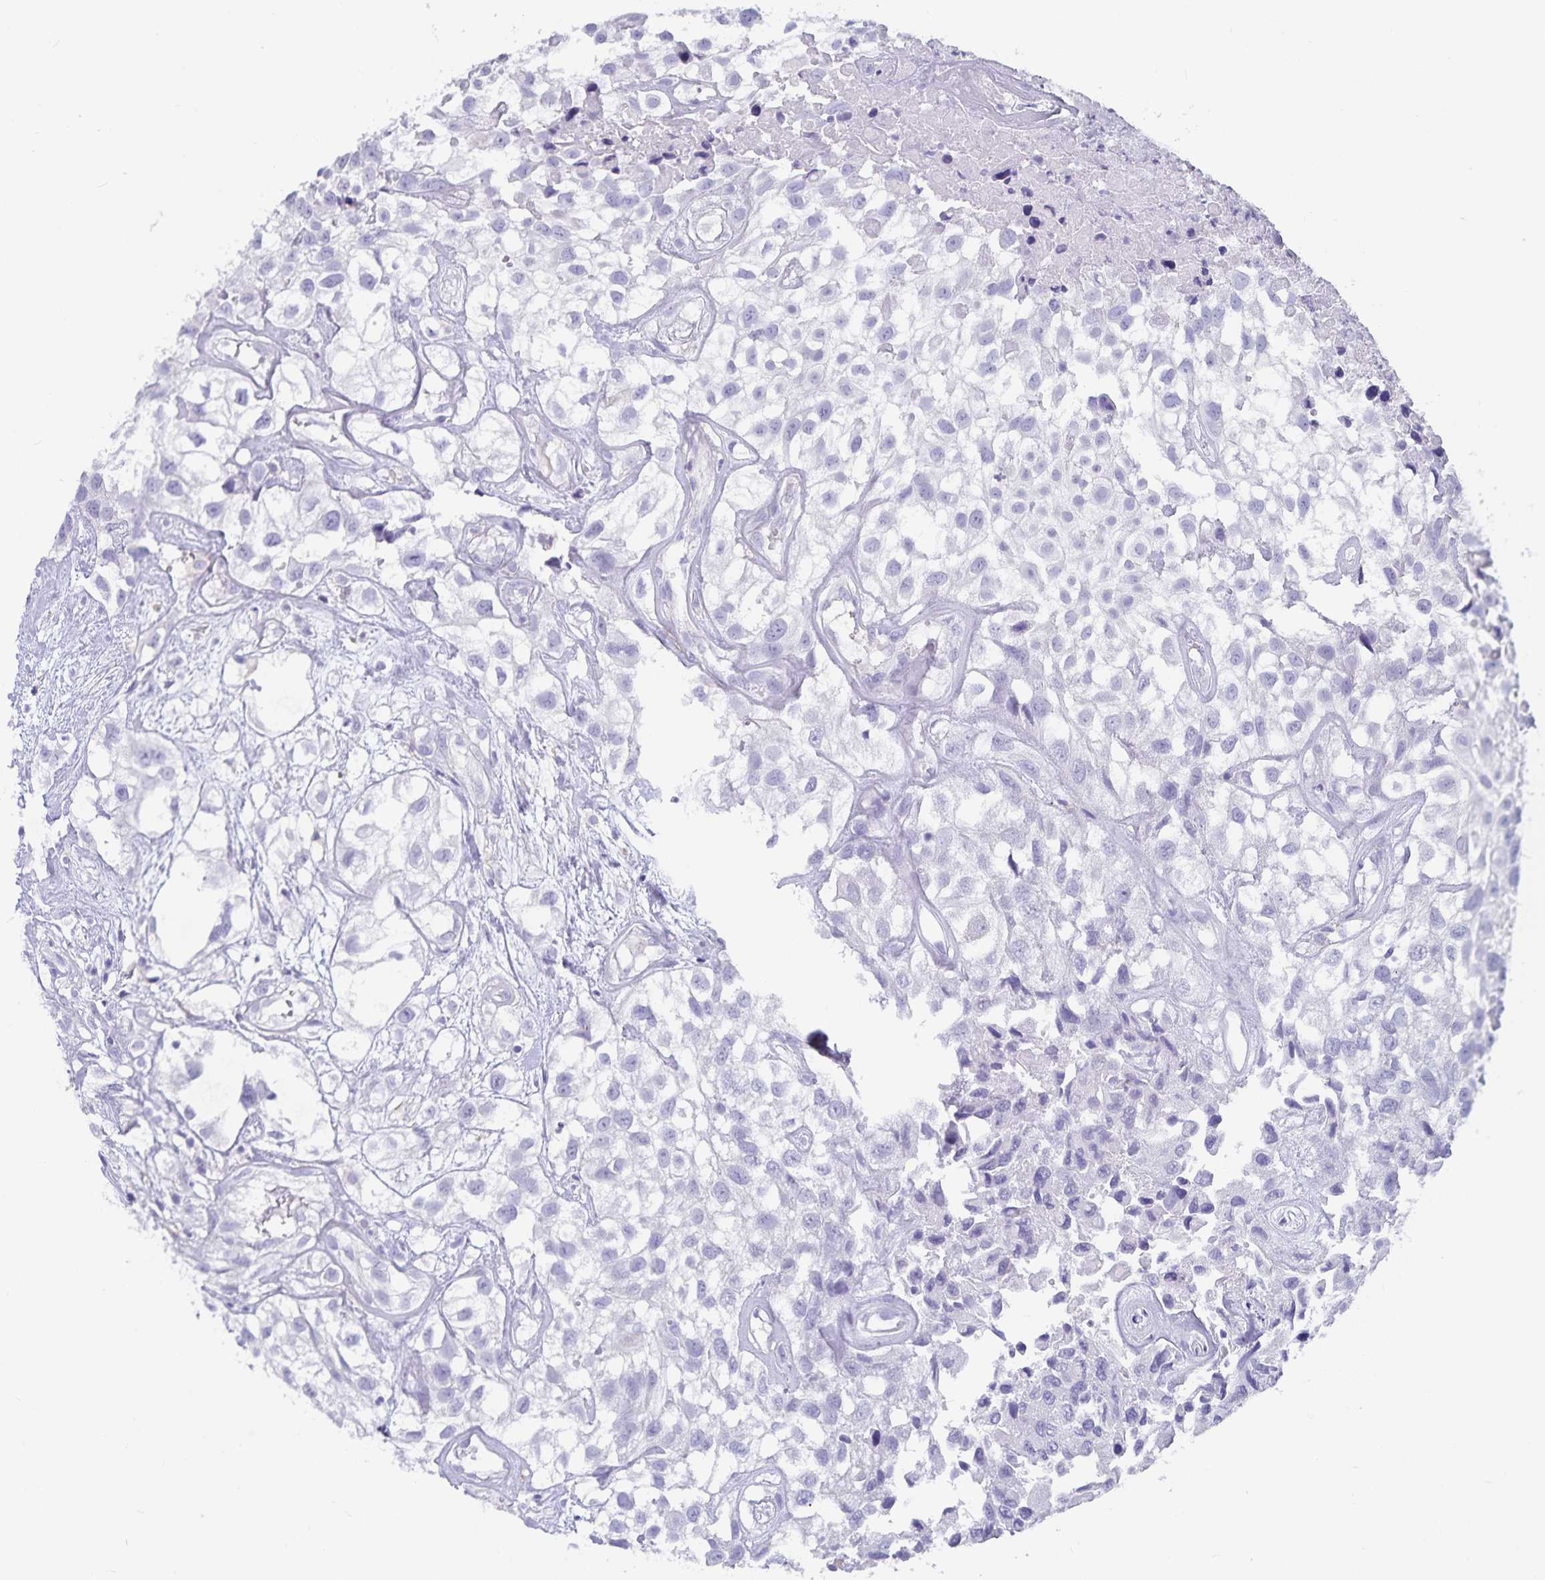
{"staining": {"intensity": "negative", "quantity": "none", "location": "none"}, "tissue": "urothelial cancer", "cell_type": "Tumor cells", "image_type": "cancer", "snomed": [{"axis": "morphology", "description": "Urothelial carcinoma, High grade"}, {"axis": "topography", "description": "Urinary bladder"}], "caption": "IHC of urothelial cancer reveals no expression in tumor cells.", "gene": "PLAC1", "patient": {"sex": "male", "age": 56}}